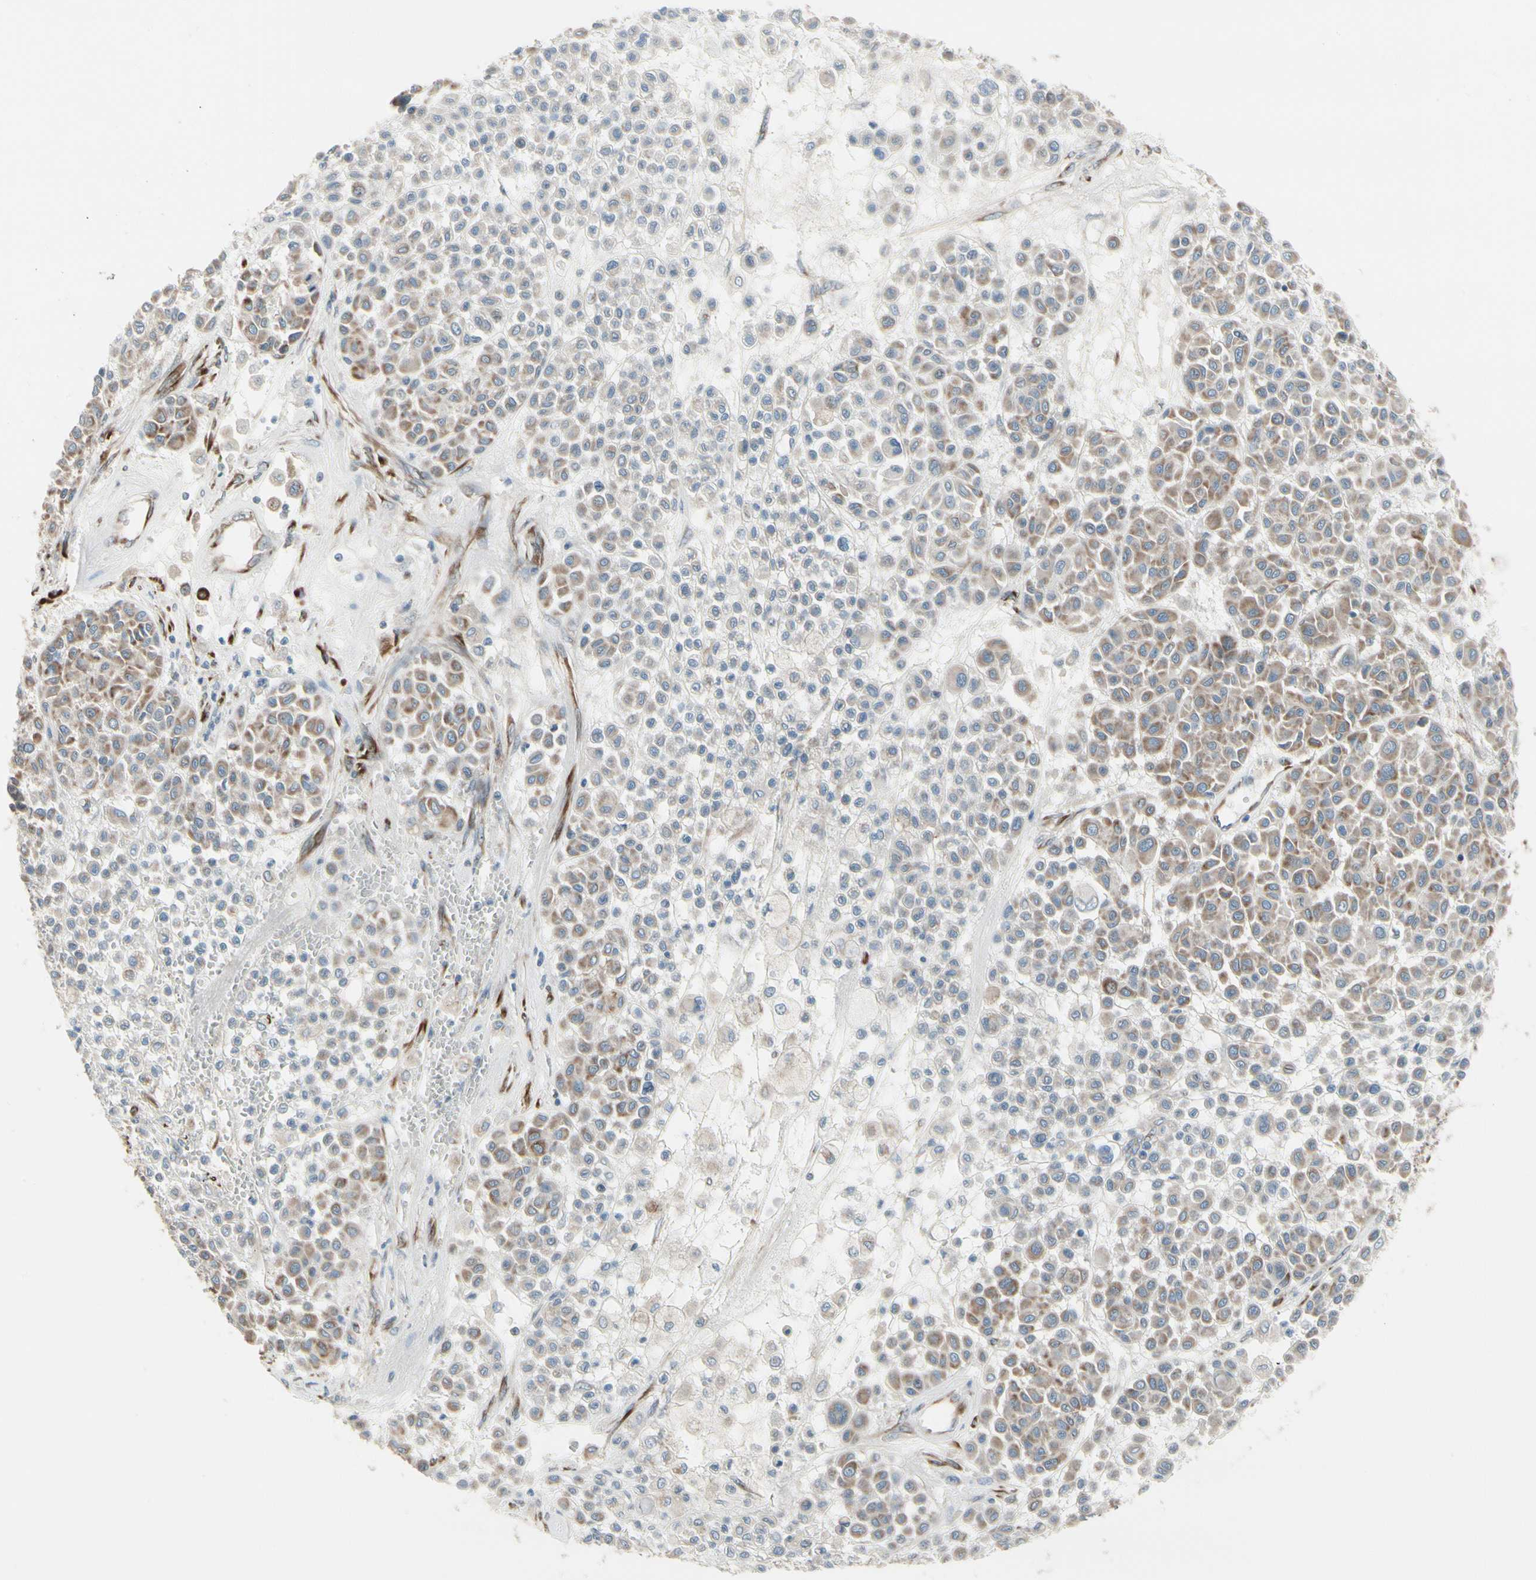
{"staining": {"intensity": "weak", "quantity": "25%-75%", "location": "cytoplasmic/membranous"}, "tissue": "melanoma", "cell_type": "Tumor cells", "image_type": "cancer", "snomed": [{"axis": "morphology", "description": "Malignant melanoma, Metastatic site"}, {"axis": "topography", "description": "Soft tissue"}], "caption": "IHC histopathology image of human melanoma stained for a protein (brown), which shows low levels of weak cytoplasmic/membranous positivity in about 25%-75% of tumor cells.", "gene": "FNDC3A", "patient": {"sex": "male", "age": 41}}